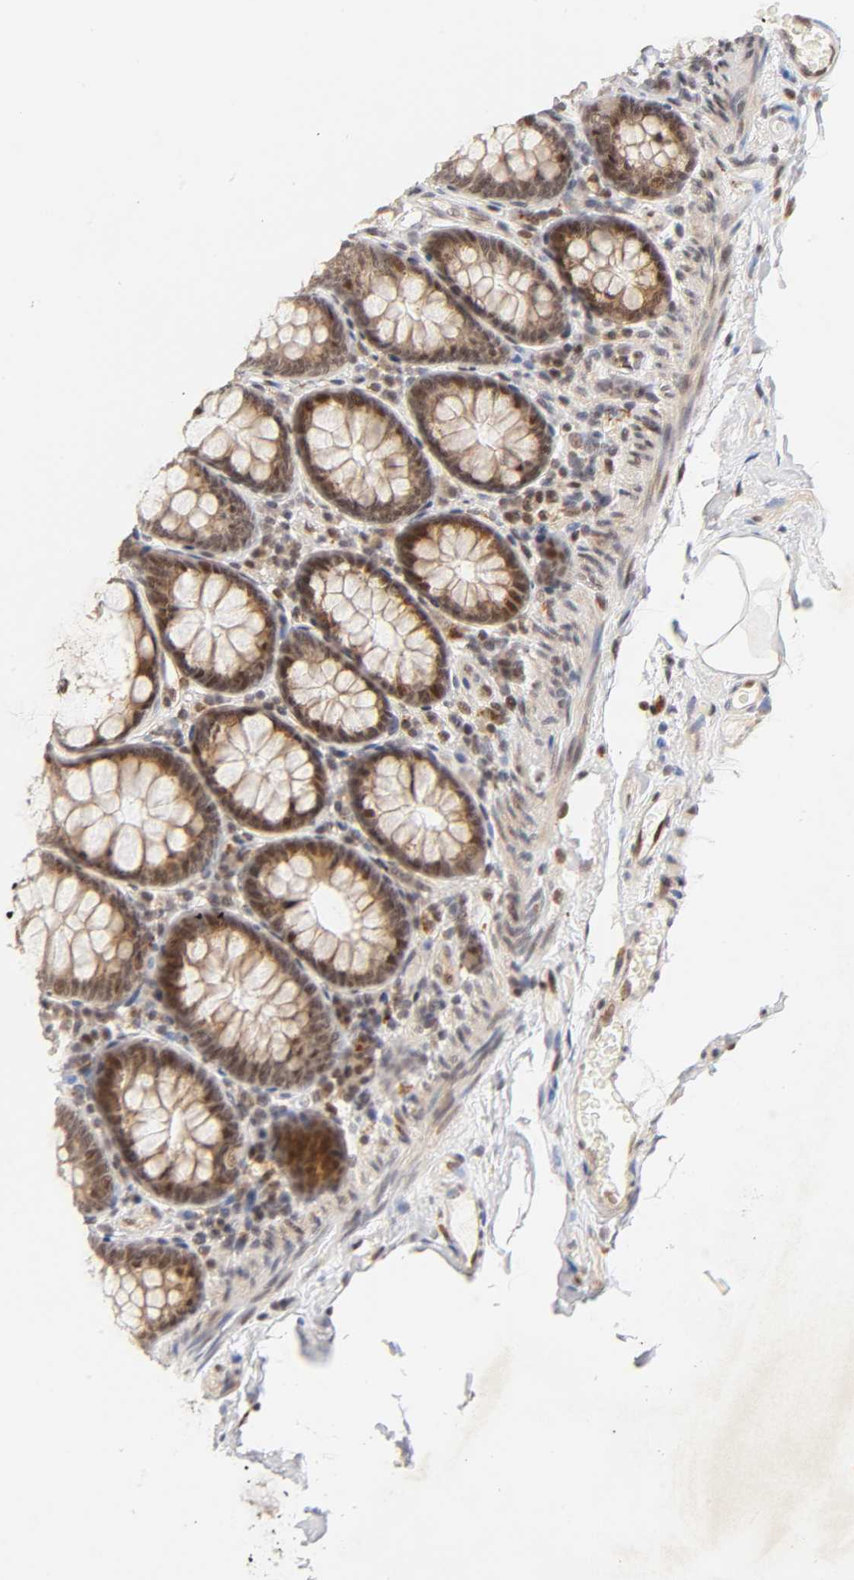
{"staining": {"intensity": "moderate", "quantity": ">75%", "location": "nuclear"}, "tissue": "colon", "cell_type": "Endothelial cells", "image_type": "normal", "snomed": [{"axis": "morphology", "description": "Normal tissue, NOS"}, {"axis": "topography", "description": "Colon"}], "caption": "Protein staining by immunohistochemistry (IHC) displays moderate nuclear positivity in about >75% of endothelial cells in benign colon. (DAB (3,3'-diaminobenzidine) IHC with brightfield microscopy, high magnification).", "gene": "TAF10", "patient": {"sex": "female", "age": 61}}